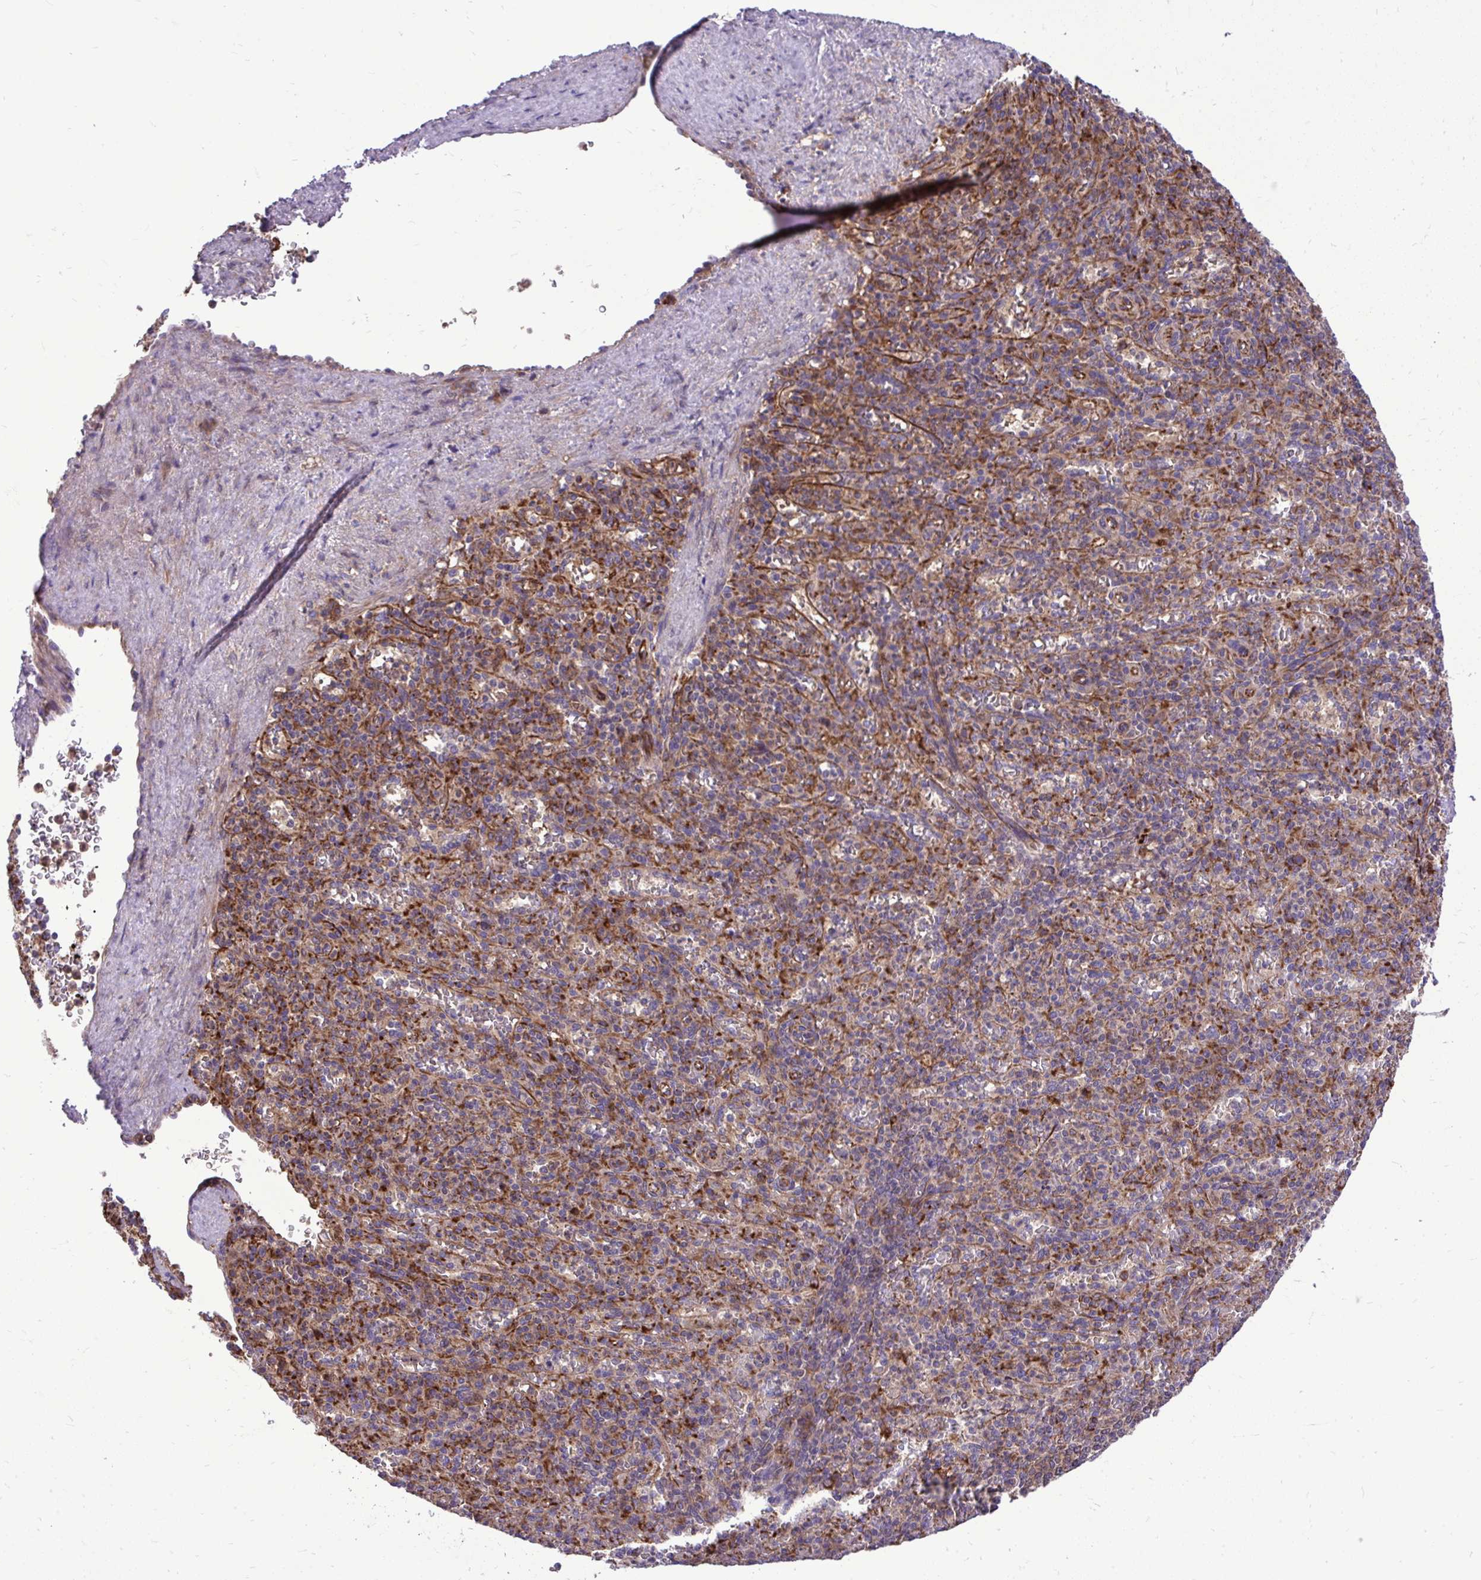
{"staining": {"intensity": "weak", "quantity": "<25%", "location": "cytoplasmic/membranous"}, "tissue": "spleen", "cell_type": "Cells in red pulp", "image_type": "normal", "snomed": [{"axis": "morphology", "description": "Normal tissue, NOS"}, {"axis": "topography", "description": "Spleen"}], "caption": "Spleen stained for a protein using immunohistochemistry (IHC) displays no expression cells in red pulp.", "gene": "PAIP2", "patient": {"sex": "female", "age": 74}}